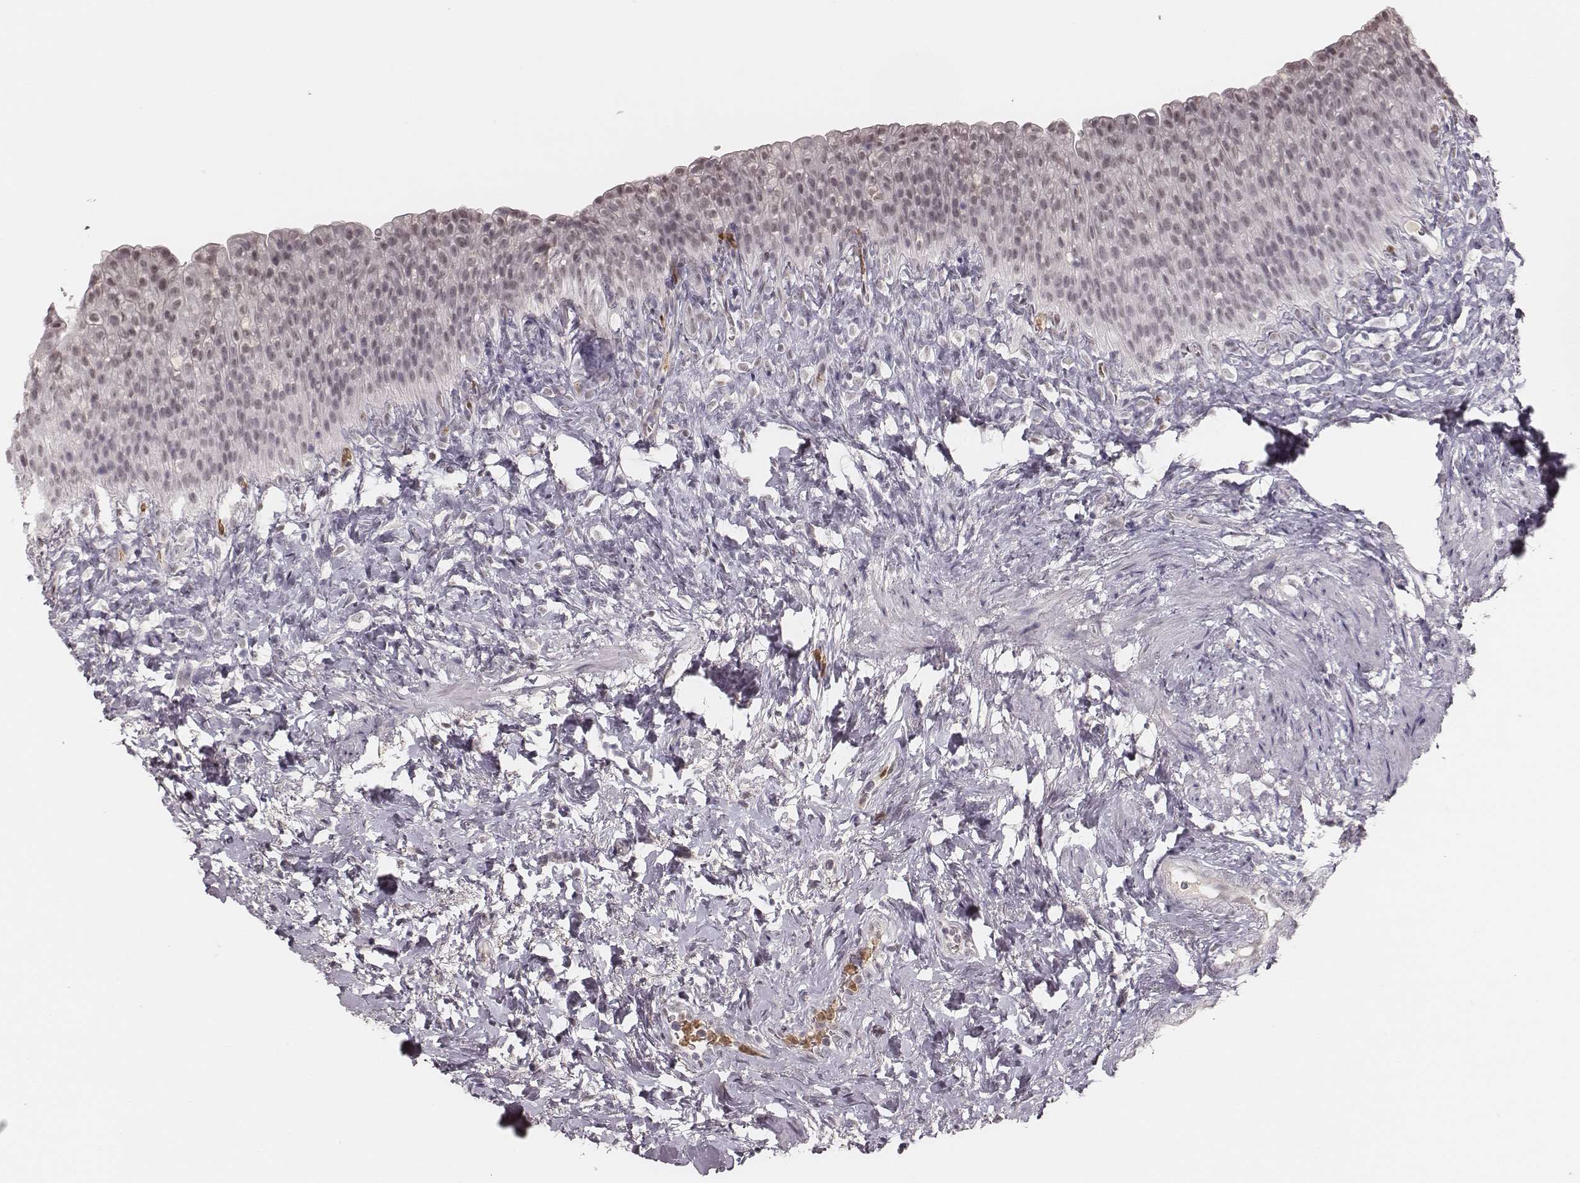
{"staining": {"intensity": "weak", "quantity": "25%-75%", "location": "nuclear"}, "tissue": "urinary bladder", "cell_type": "Urothelial cells", "image_type": "normal", "snomed": [{"axis": "morphology", "description": "Normal tissue, NOS"}, {"axis": "topography", "description": "Urinary bladder"}], "caption": "IHC (DAB (3,3'-diaminobenzidine)) staining of normal human urinary bladder shows weak nuclear protein expression in about 25%-75% of urothelial cells. The staining was performed using DAB, with brown indicating positive protein expression. Nuclei are stained blue with hematoxylin.", "gene": "KITLG", "patient": {"sex": "male", "age": 76}}